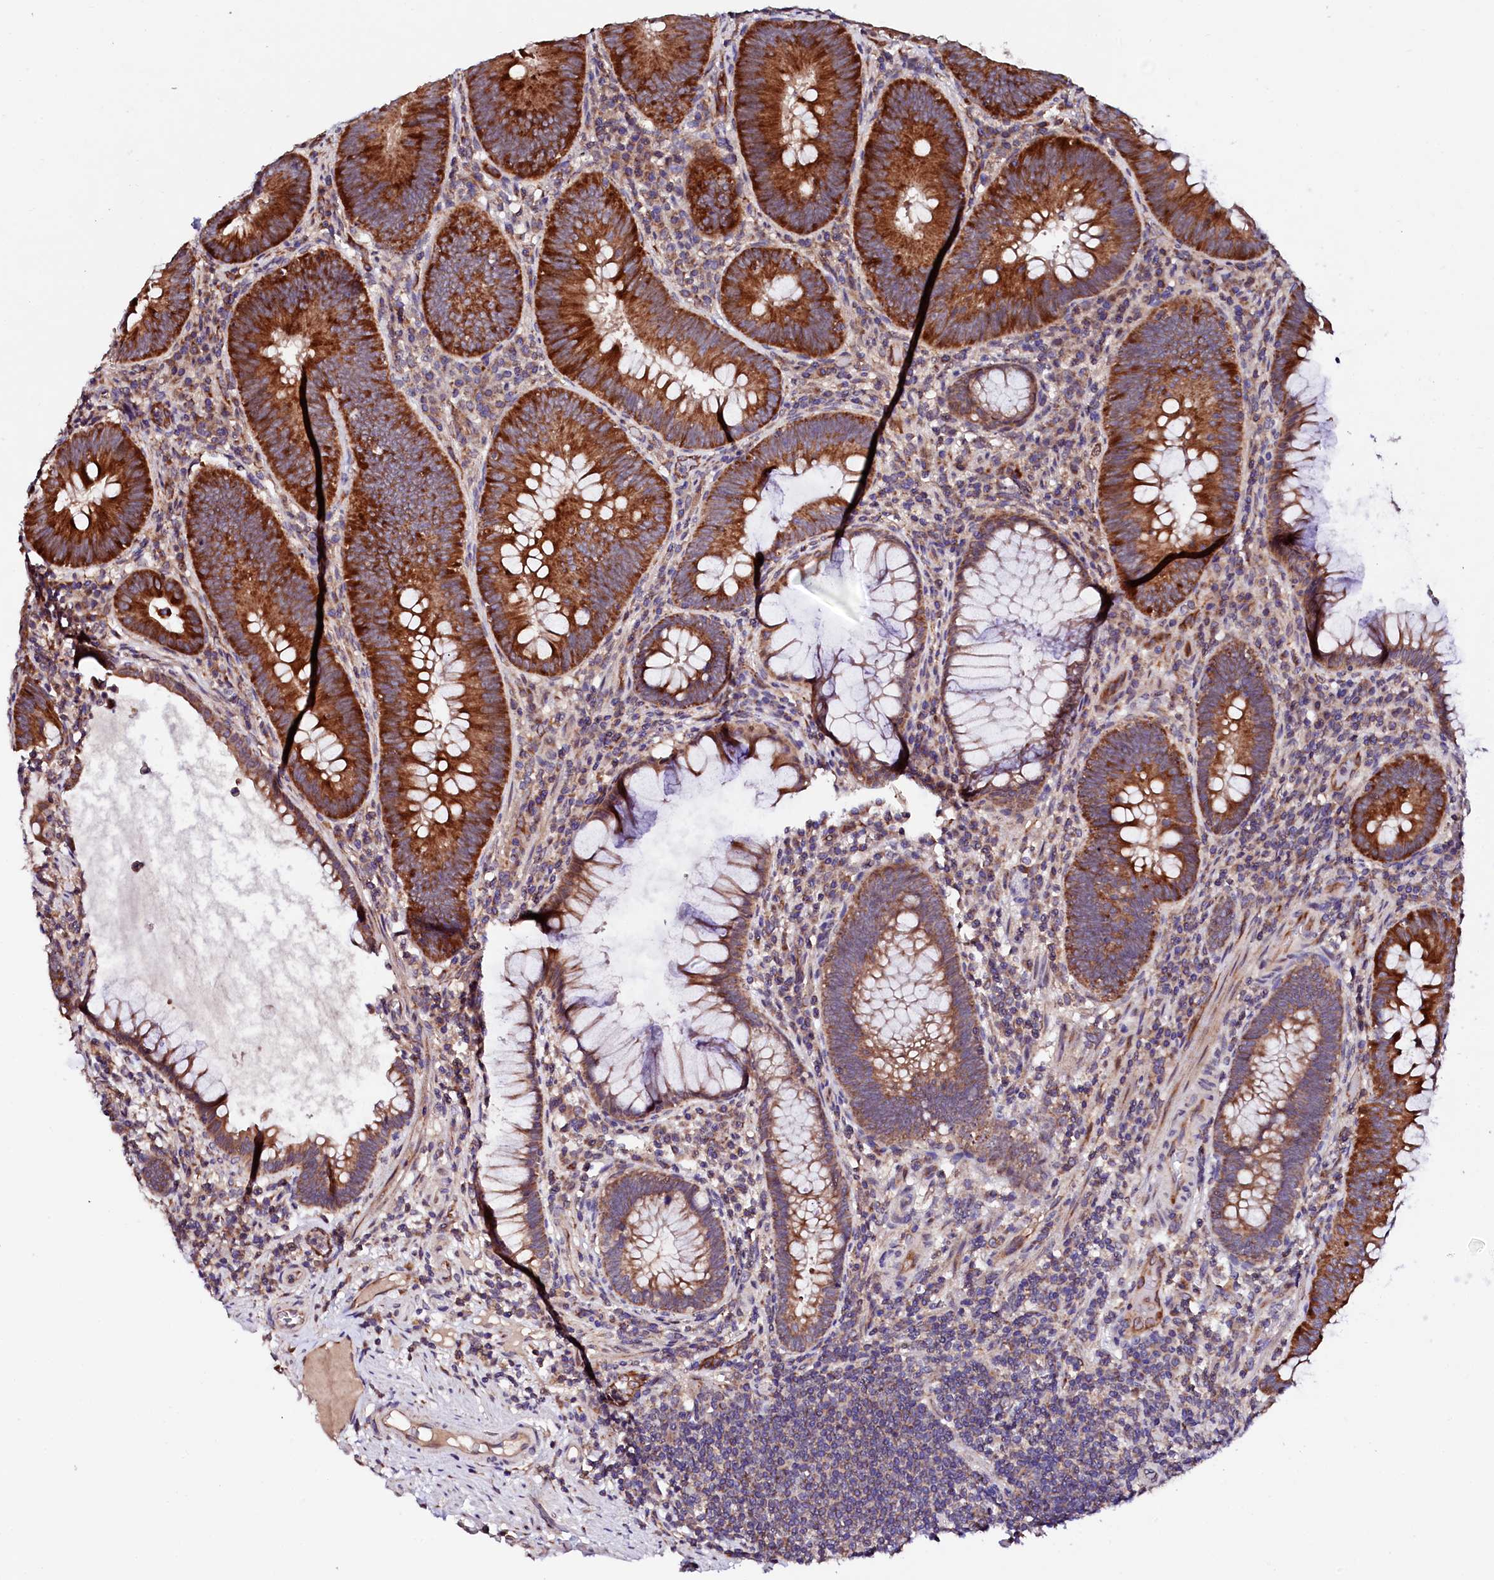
{"staining": {"intensity": "strong", "quantity": ">75%", "location": "cytoplasmic/membranous"}, "tissue": "colorectal cancer", "cell_type": "Tumor cells", "image_type": "cancer", "snomed": [{"axis": "morphology", "description": "Adenocarcinoma, NOS"}, {"axis": "topography", "description": "Rectum"}], "caption": "Colorectal cancer (adenocarcinoma) stained with DAB immunohistochemistry (IHC) shows high levels of strong cytoplasmic/membranous positivity in about >75% of tumor cells.", "gene": "UBE3C", "patient": {"sex": "female", "age": 75}}